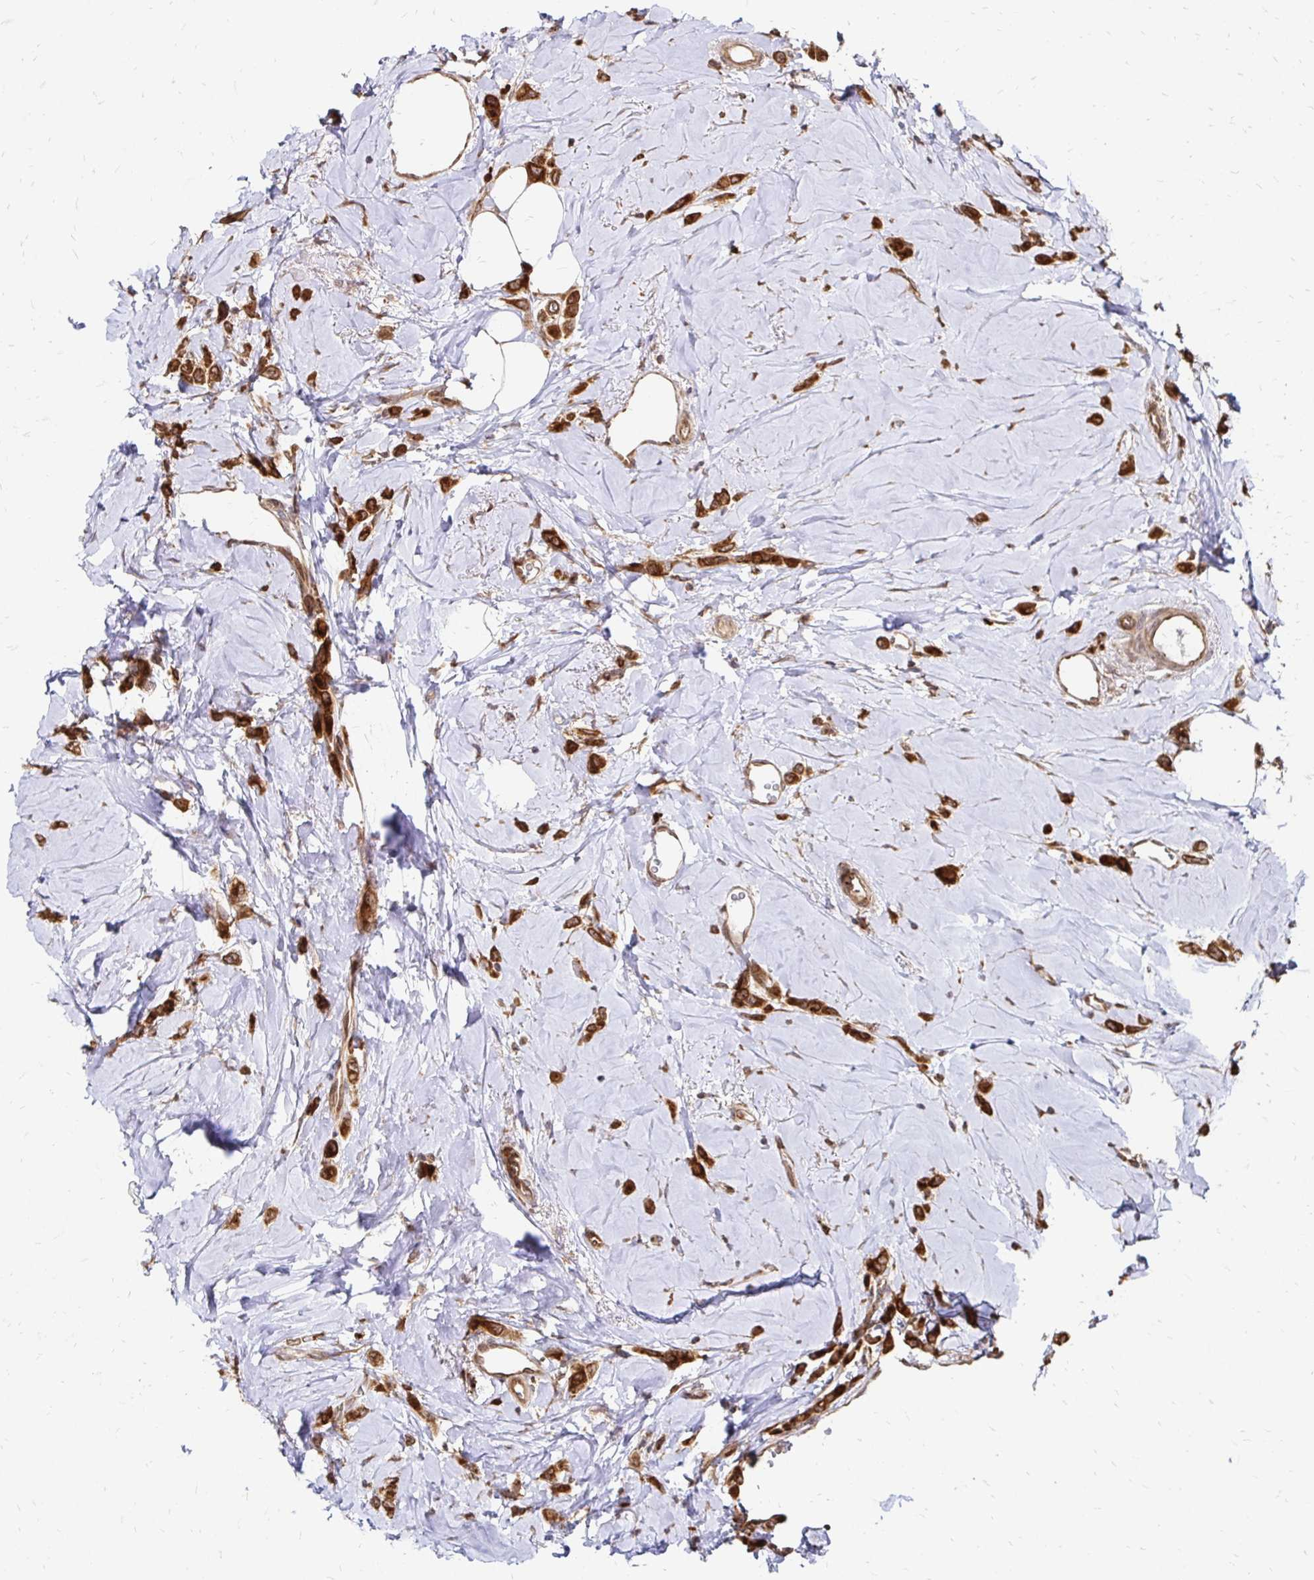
{"staining": {"intensity": "strong", "quantity": ">75%", "location": "cytoplasmic/membranous"}, "tissue": "breast cancer", "cell_type": "Tumor cells", "image_type": "cancer", "snomed": [{"axis": "morphology", "description": "Lobular carcinoma"}, {"axis": "topography", "description": "Breast"}], "caption": "Protein expression analysis of human breast cancer (lobular carcinoma) reveals strong cytoplasmic/membranous staining in approximately >75% of tumor cells.", "gene": "ZW10", "patient": {"sex": "female", "age": 66}}